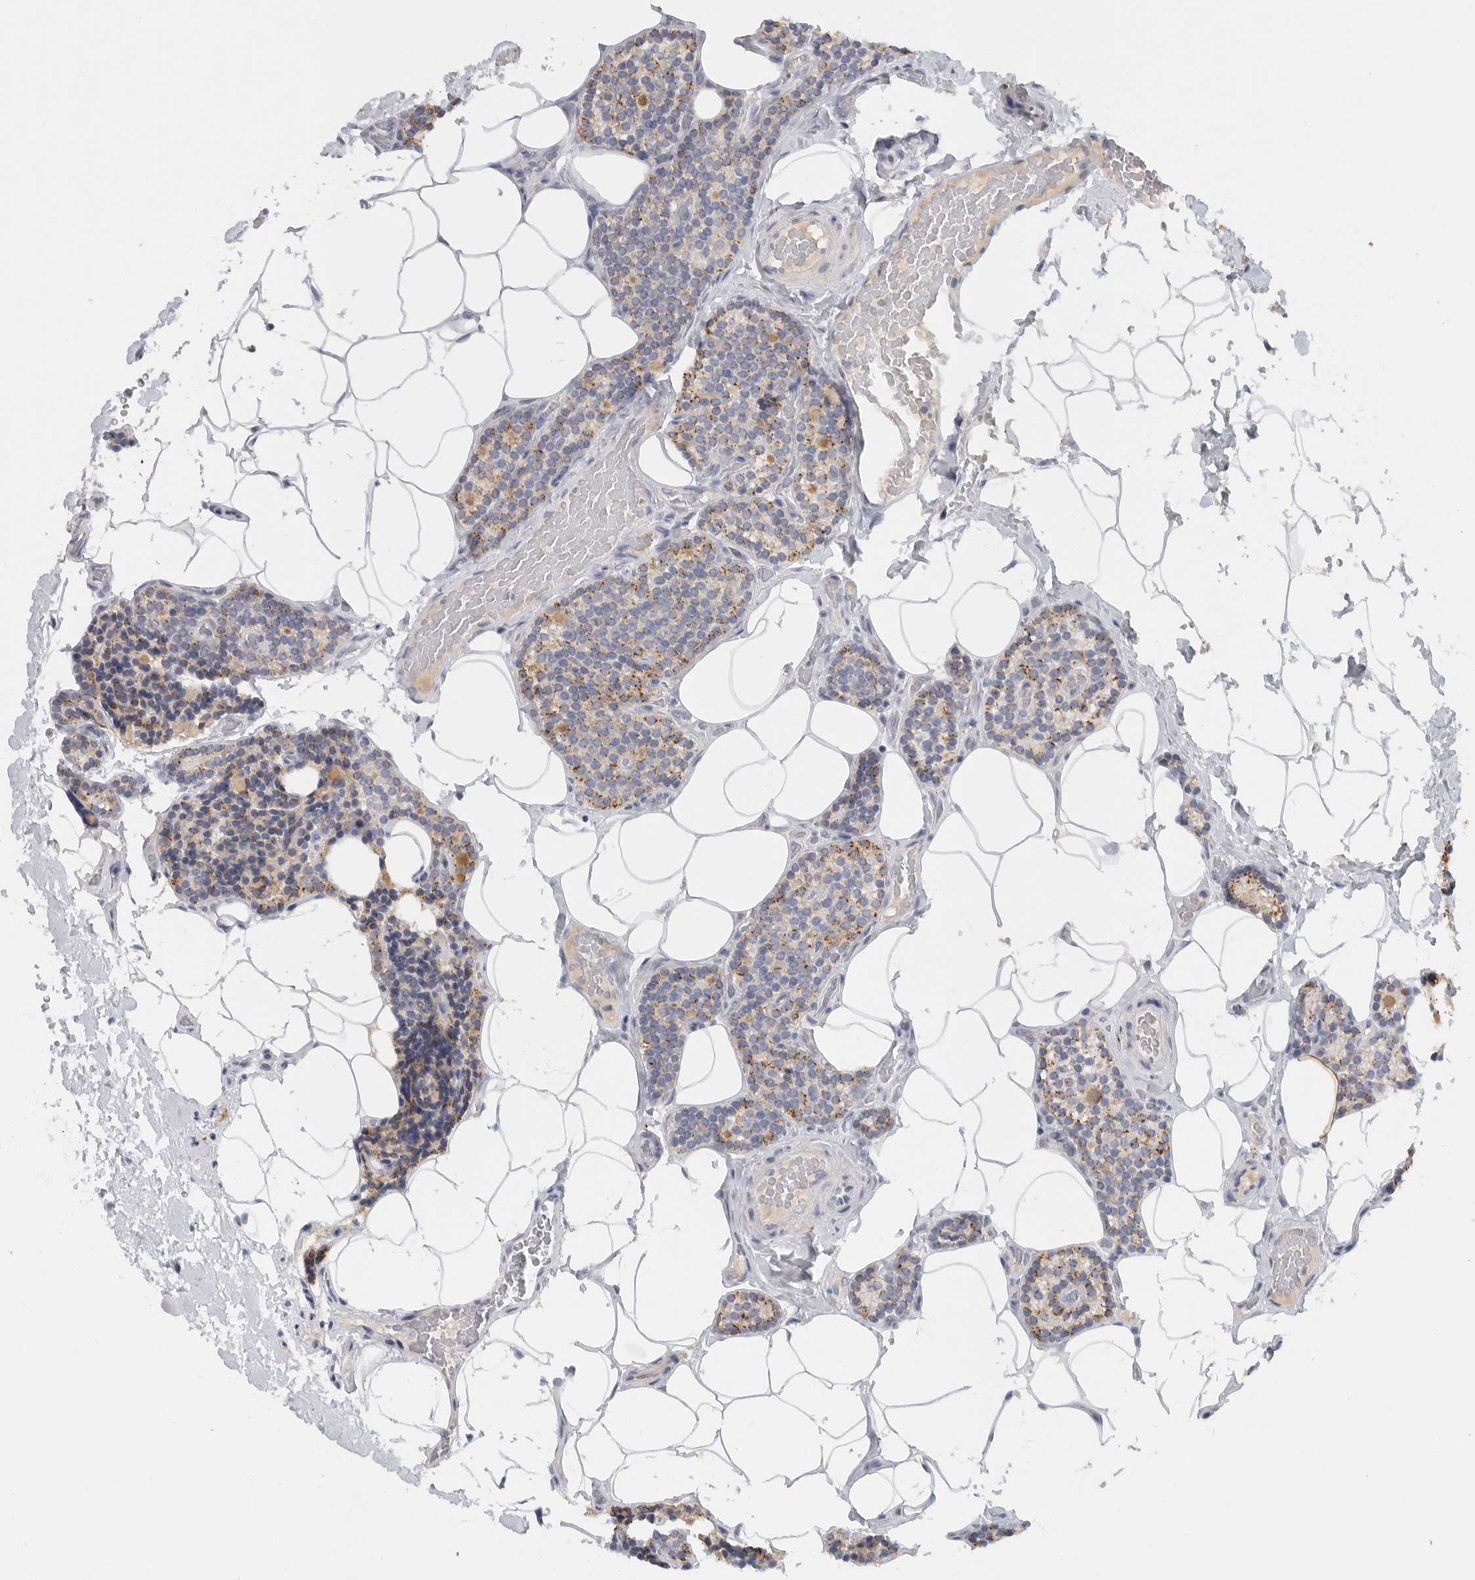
{"staining": {"intensity": "weak", "quantity": "25%-75%", "location": "cytoplasmic/membranous"}, "tissue": "parathyroid gland", "cell_type": "Glandular cells", "image_type": "normal", "snomed": [{"axis": "morphology", "description": "Normal tissue, NOS"}, {"axis": "topography", "description": "Parathyroid gland"}], "caption": "A brown stain highlights weak cytoplasmic/membranous positivity of a protein in glandular cells of unremarkable parathyroid gland.", "gene": "PAM", "patient": {"sex": "male", "age": 52}}